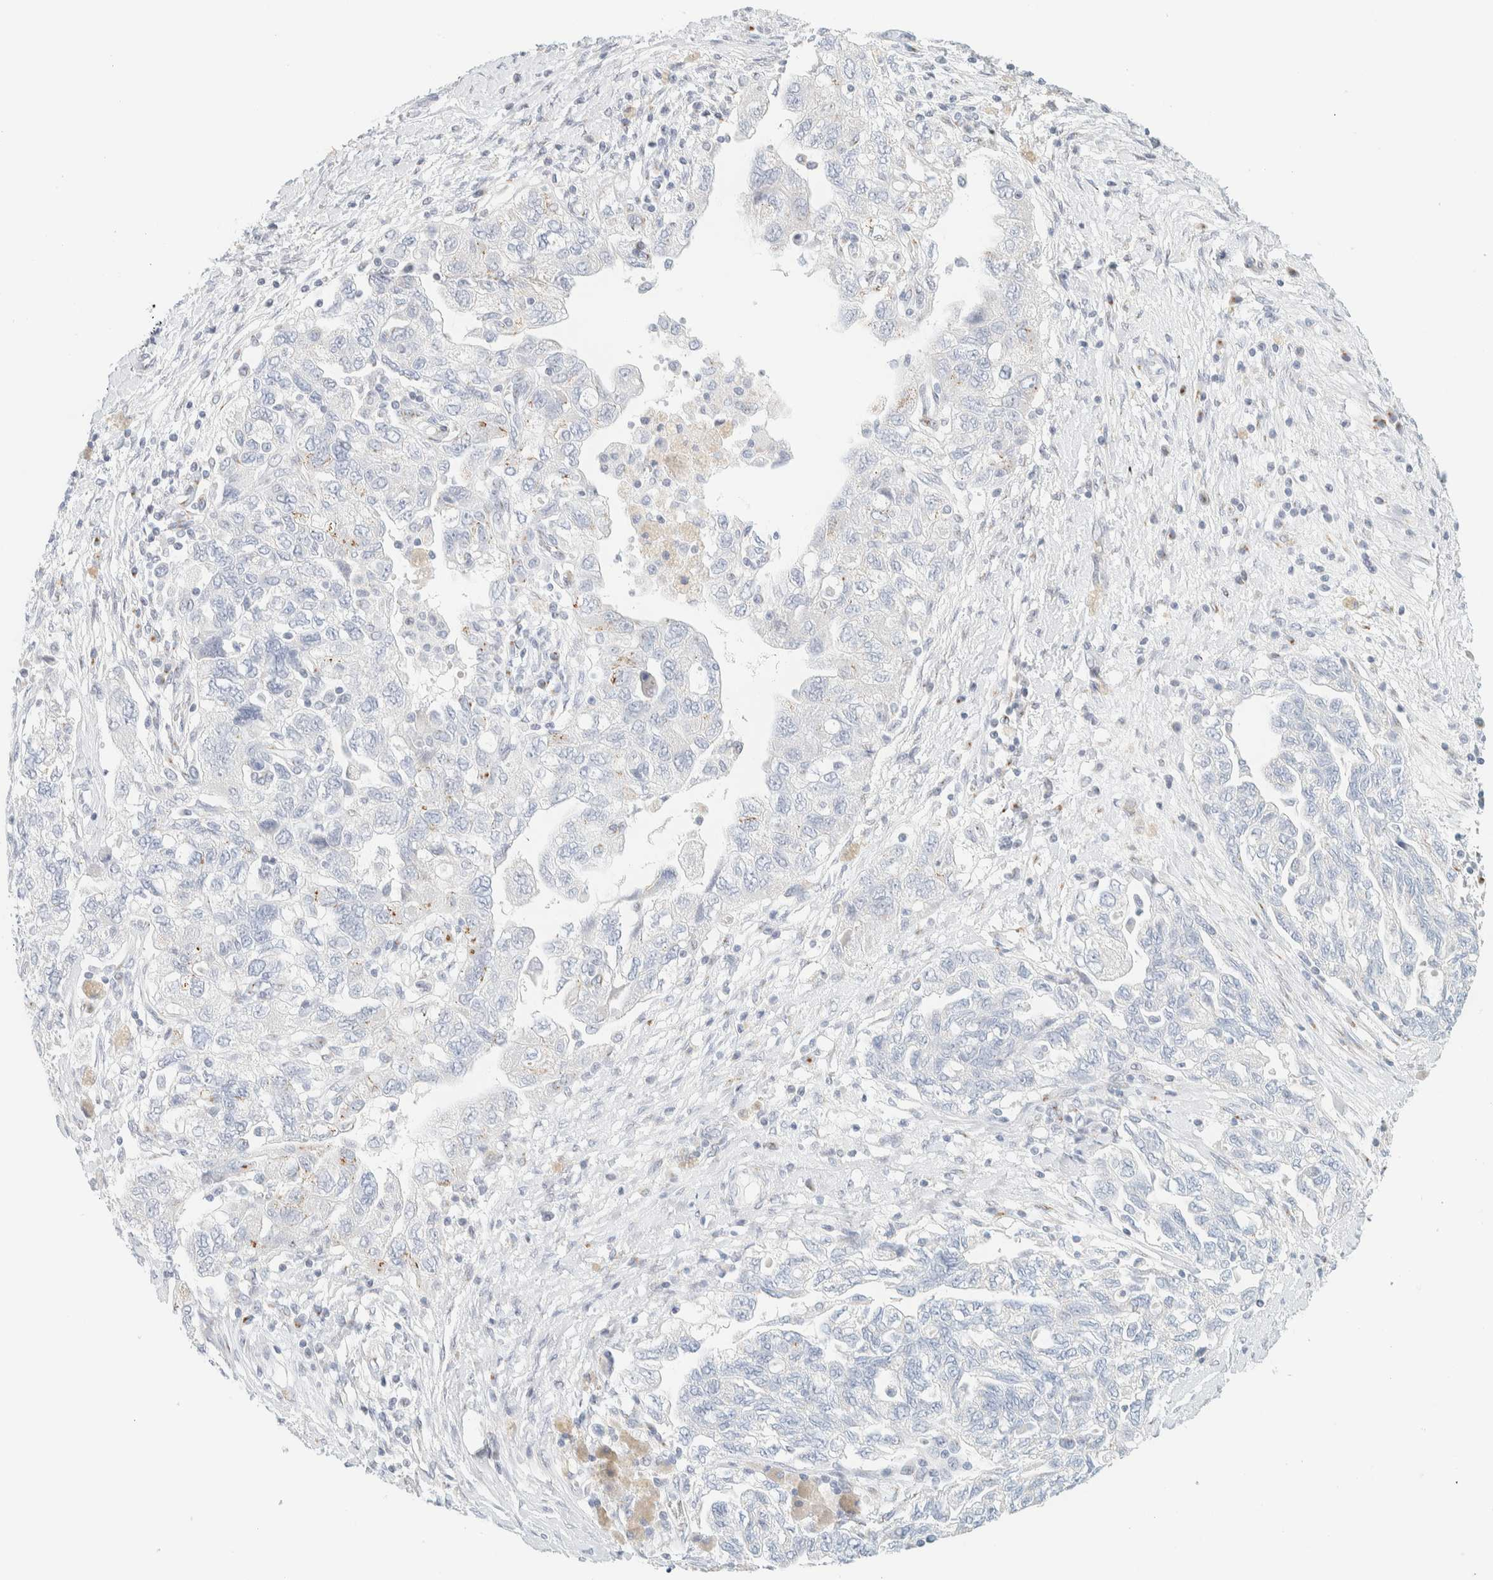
{"staining": {"intensity": "negative", "quantity": "none", "location": "none"}, "tissue": "ovarian cancer", "cell_type": "Tumor cells", "image_type": "cancer", "snomed": [{"axis": "morphology", "description": "Carcinoma, NOS"}, {"axis": "morphology", "description": "Cystadenocarcinoma, serous, NOS"}, {"axis": "topography", "description": "Ovary"}], "caption": "Immunohistochemistry (IHC) image of neoplastic tissue: human carcinoma (ovarian) stained with DAB shows no significant protein positivity in tumor cells.", "gene": "SPNS3", "patient": {"sex": "female", "age": 69}}